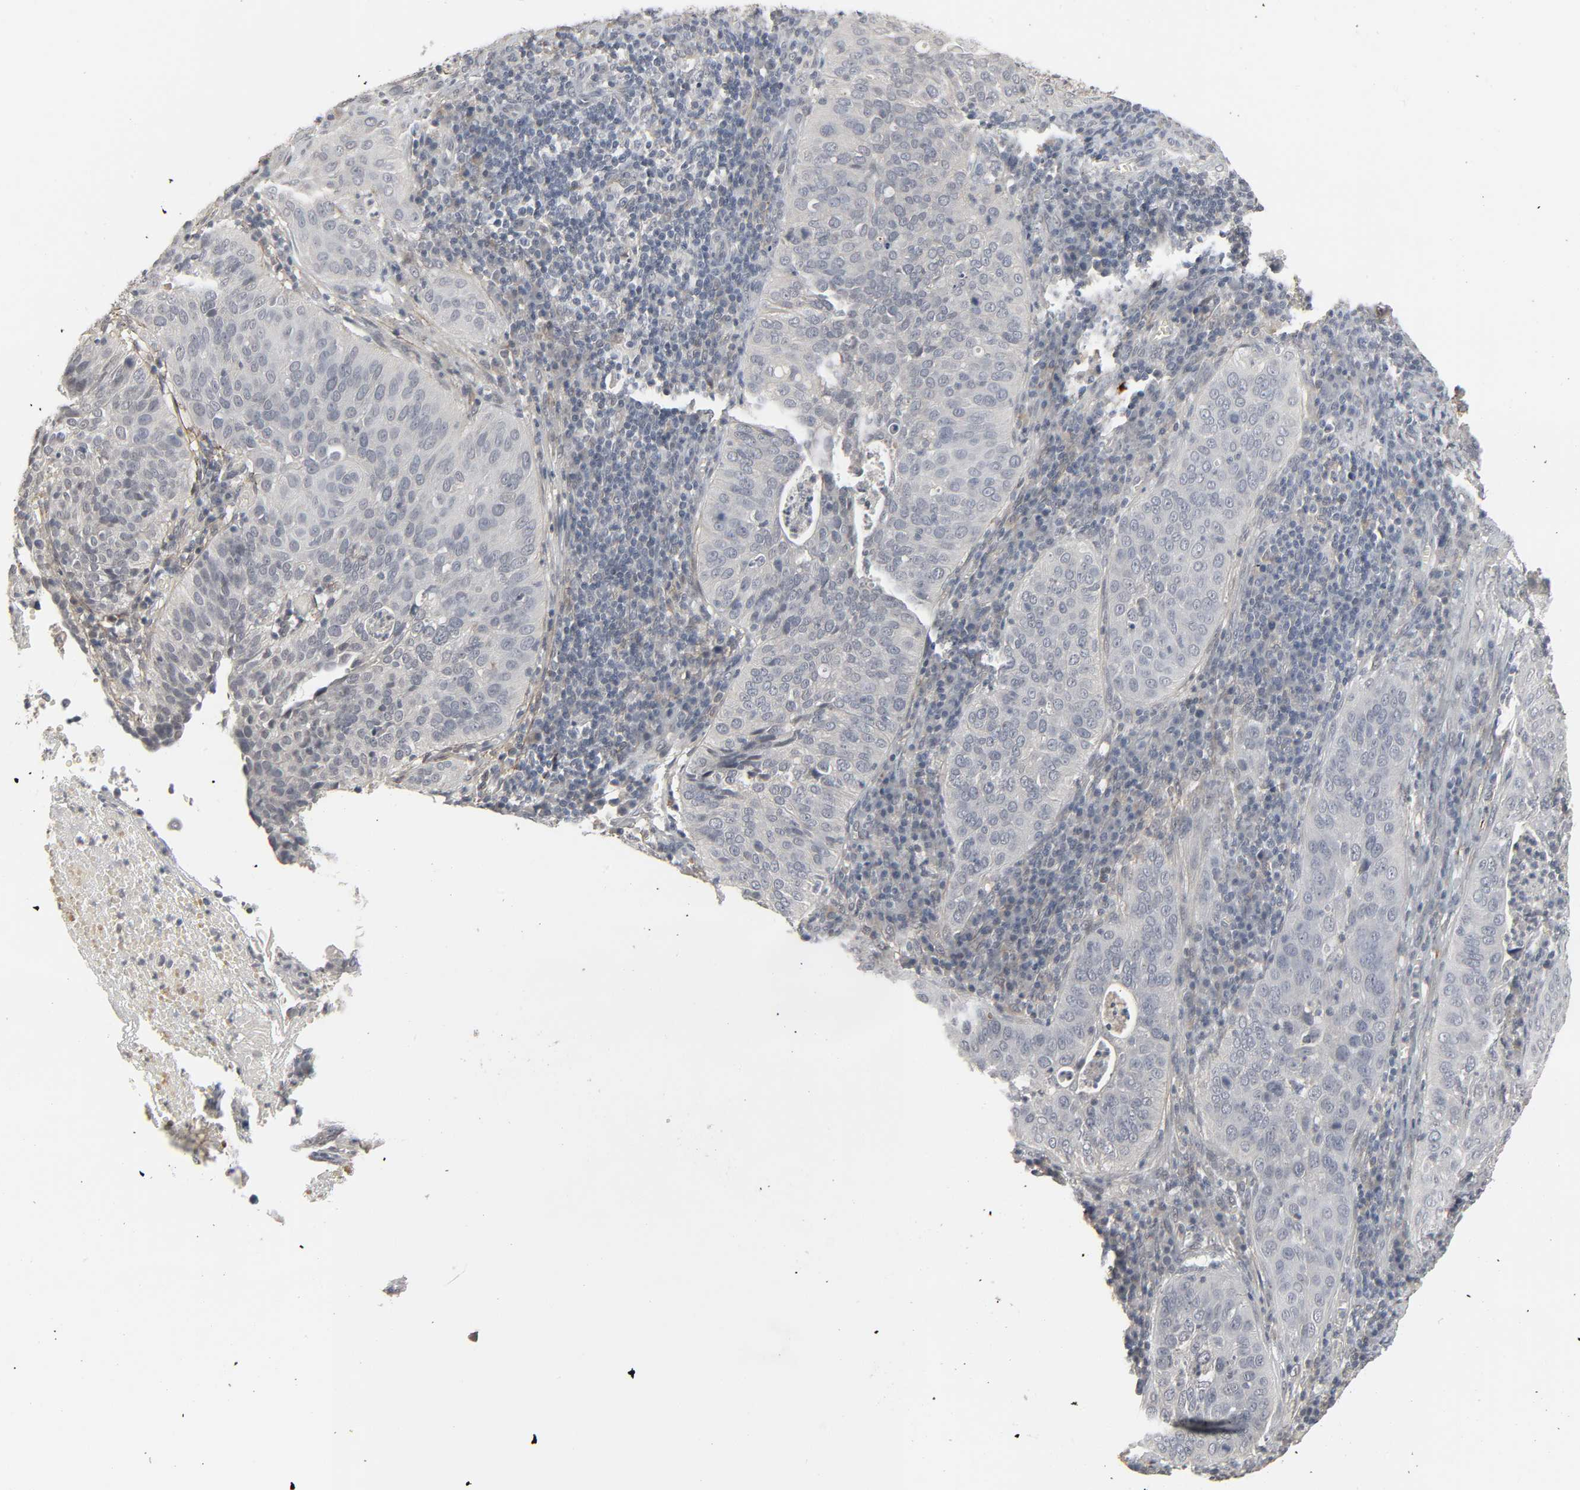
{"staining": {"intensity": "negative", "quantity": "none", "location": "none"}, "tissue": "cervical cancer", "cell_type": "Tumor cells", "image_type": "cancer", "snomed": [{"axis": "morphology", "description": "Squamous cell carcinoma, NOS"}, {"axis": "topography", "description": "Cervix"}], "caption": "Immunohistochemical staining of human cervical cancer displays no significant positivity in tumor cells.", "gene": "ZNF222", "patient": {"sex": "female", "age": 39}}